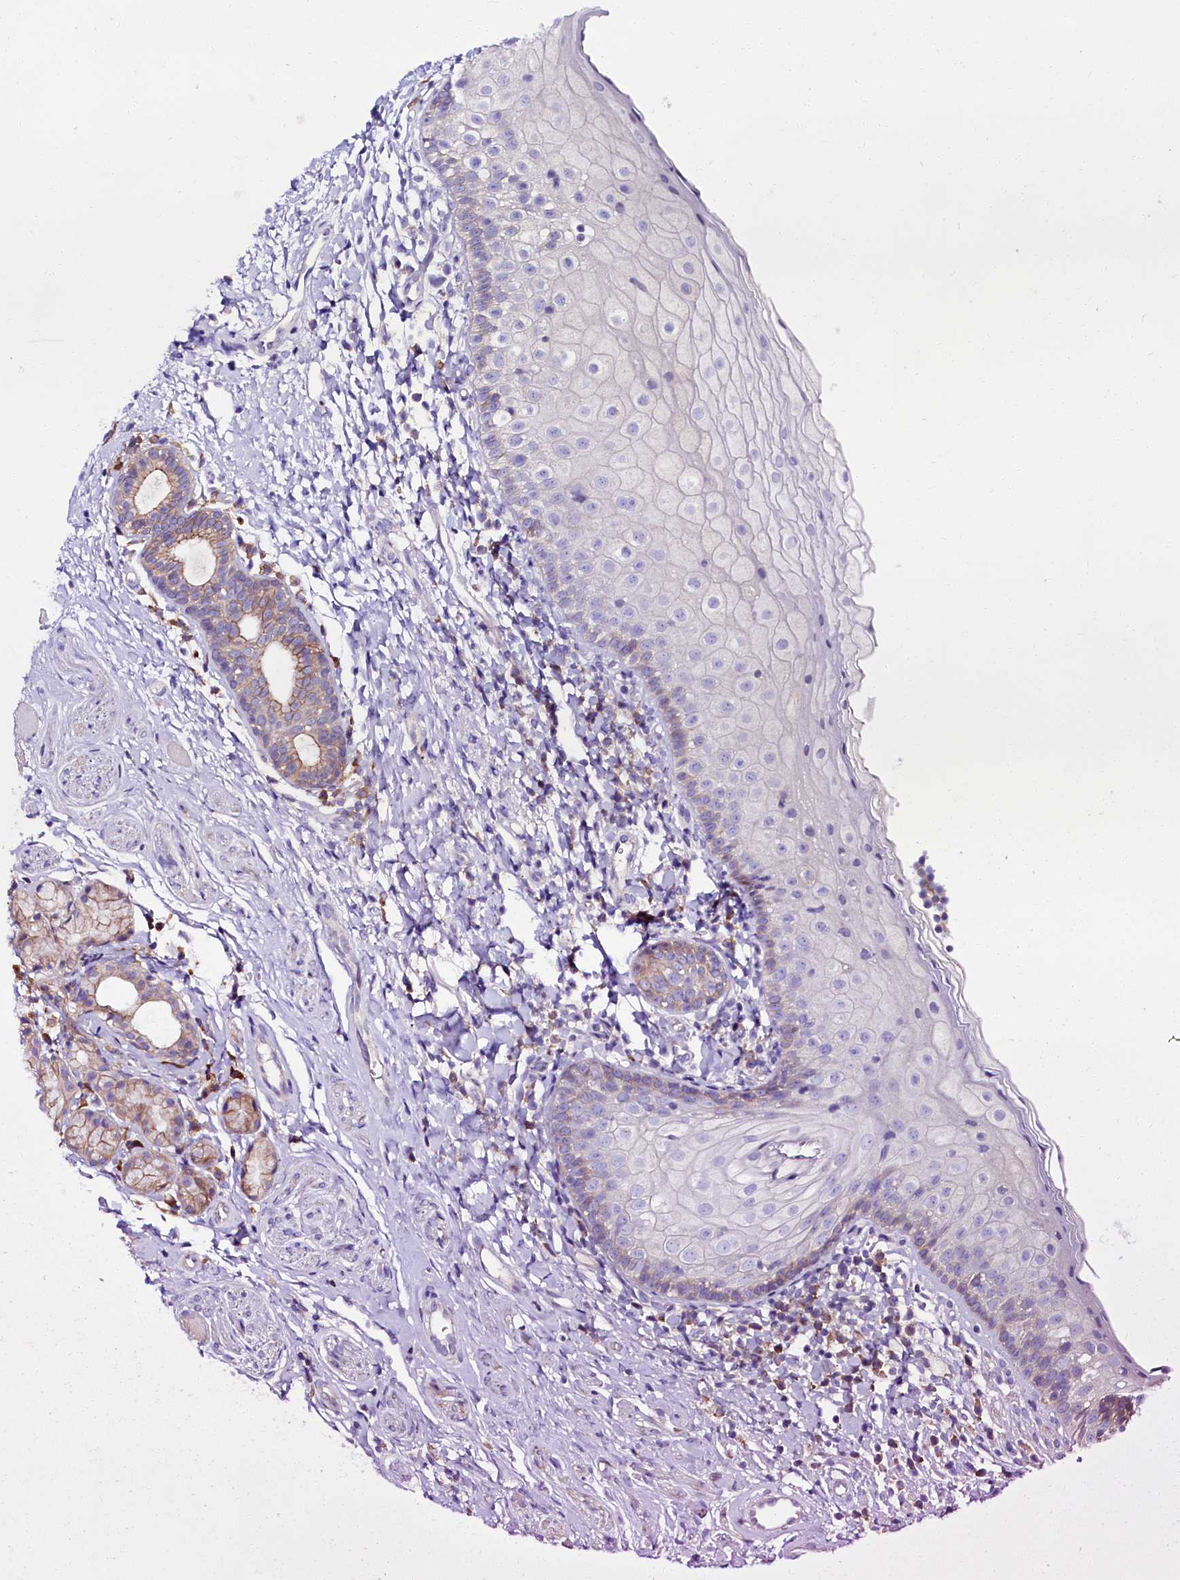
{"staining": {"intensity": "weak", "quantity": "25%-75%", "location": "cytoplasmic/membranous"}, "tissue": "oral mucosa", "cell_type": "Squamous epithelial cells", "image_type": "normal", "snomed": [{"axis": "morphology", "description": "Normal tissue, NOS"}, {"axis": "topography", "description": "Oral tissue"}], "caption": "A brown stain shows weak cytoplasmic/membranous expression of a protein in squamous epithelial cells of benign human oral mucosa. The staining was performed using DAB, with brown indicating positive protein expression. Nuclei are stained blue with hematoxylin.", "gene": "ZSWIM1", "patient": {"sex": "male", "age": 46}}